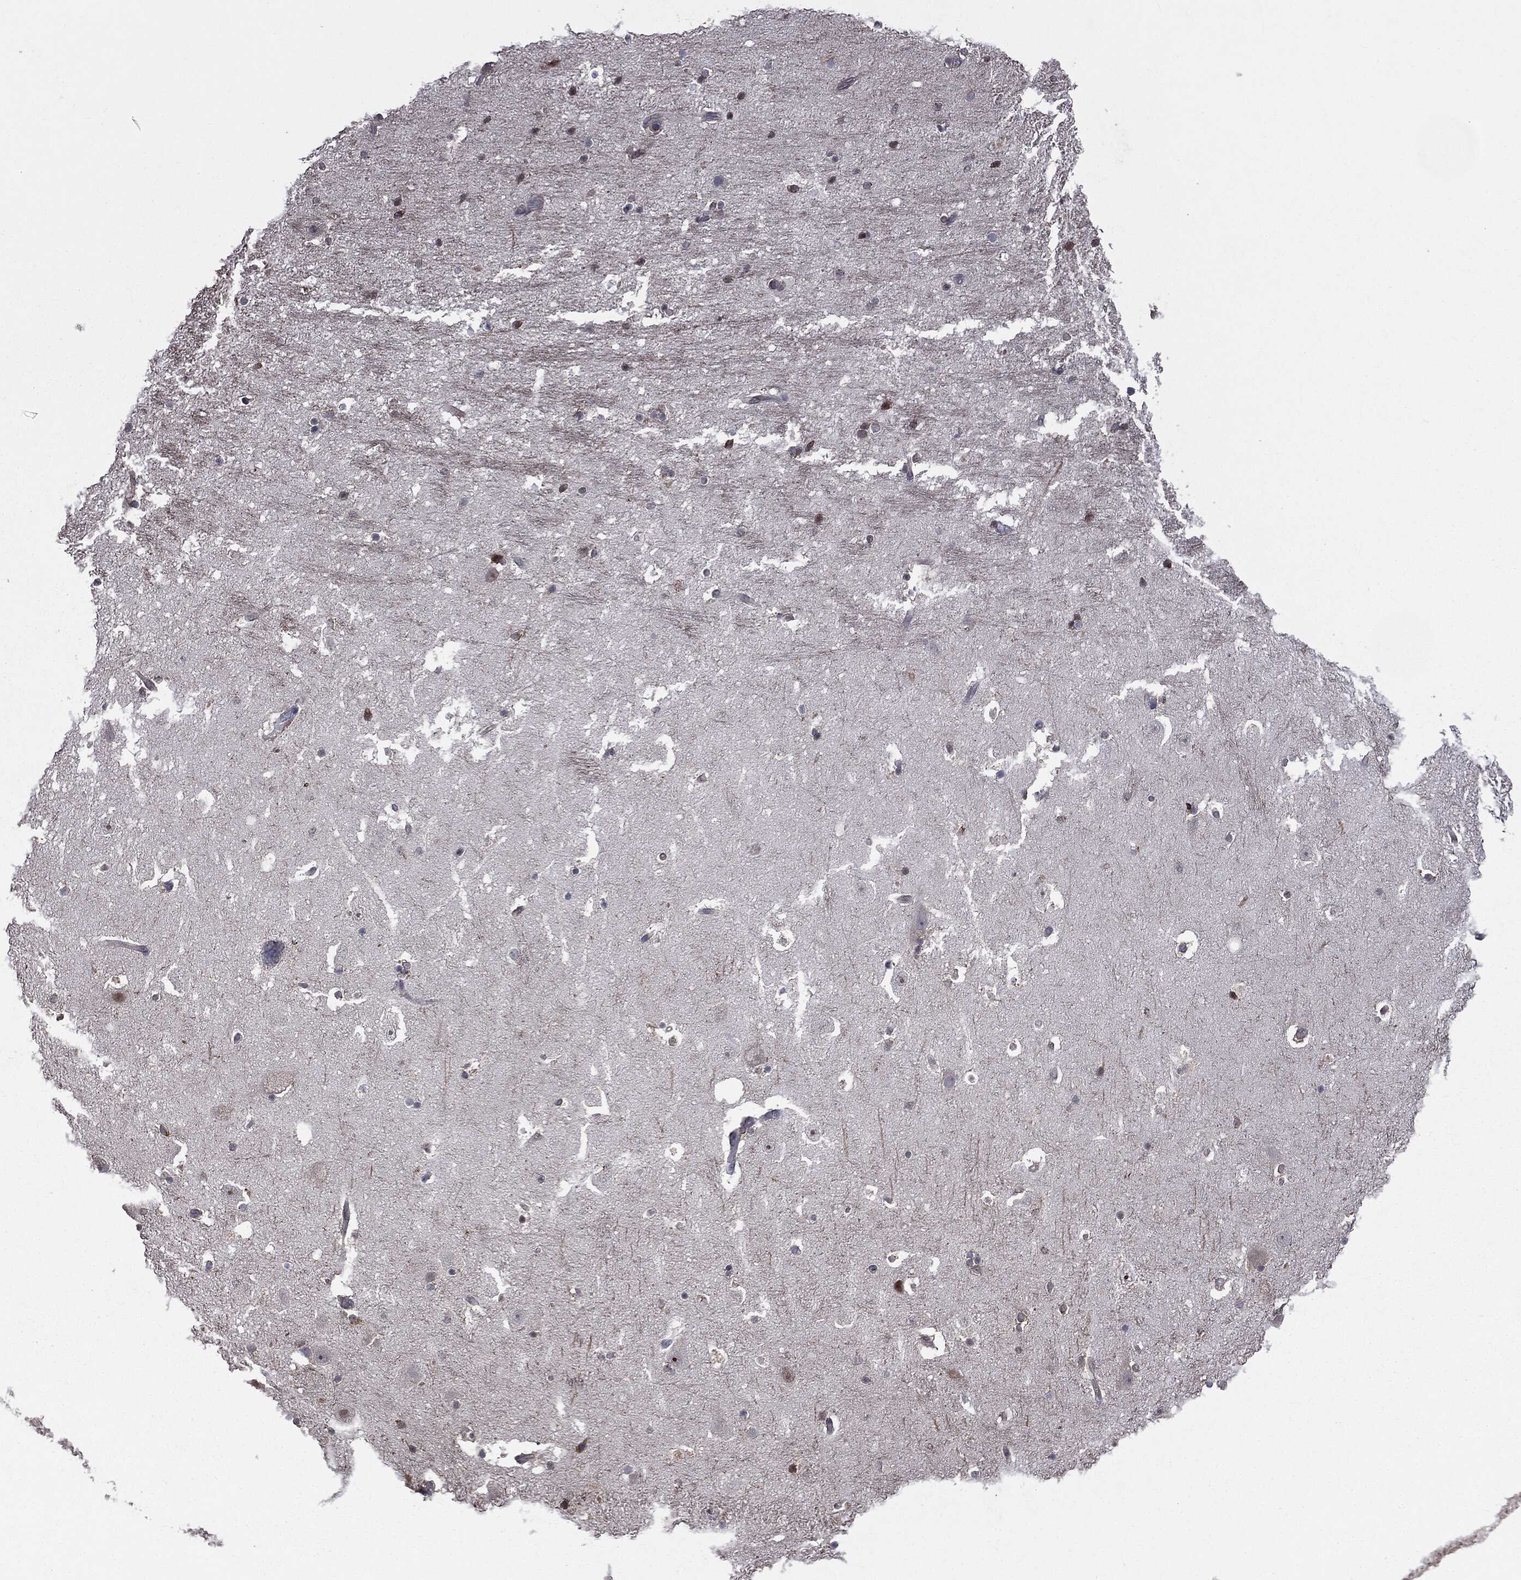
{"staining": {"intensity": "negative", "quantity": "none", "location": "none"}, "tissue": "hippocampus", "cell_type": "Glial cells", "image_type": "normal", "snomed": [{"axis": "morphology", "description": "Normal tissue, NOS"}, {"axis": "topography", "description": "Hippocampus"}], "caption": "This image is of benign hippocampus stained with immunohistochemistry (IHC) to label a protein in brown with the nuclei are counter-stained blue. There is no expression in glial cells.", "gene": "TRMT1L", "patient": {"sex": "male", "age": 51}}